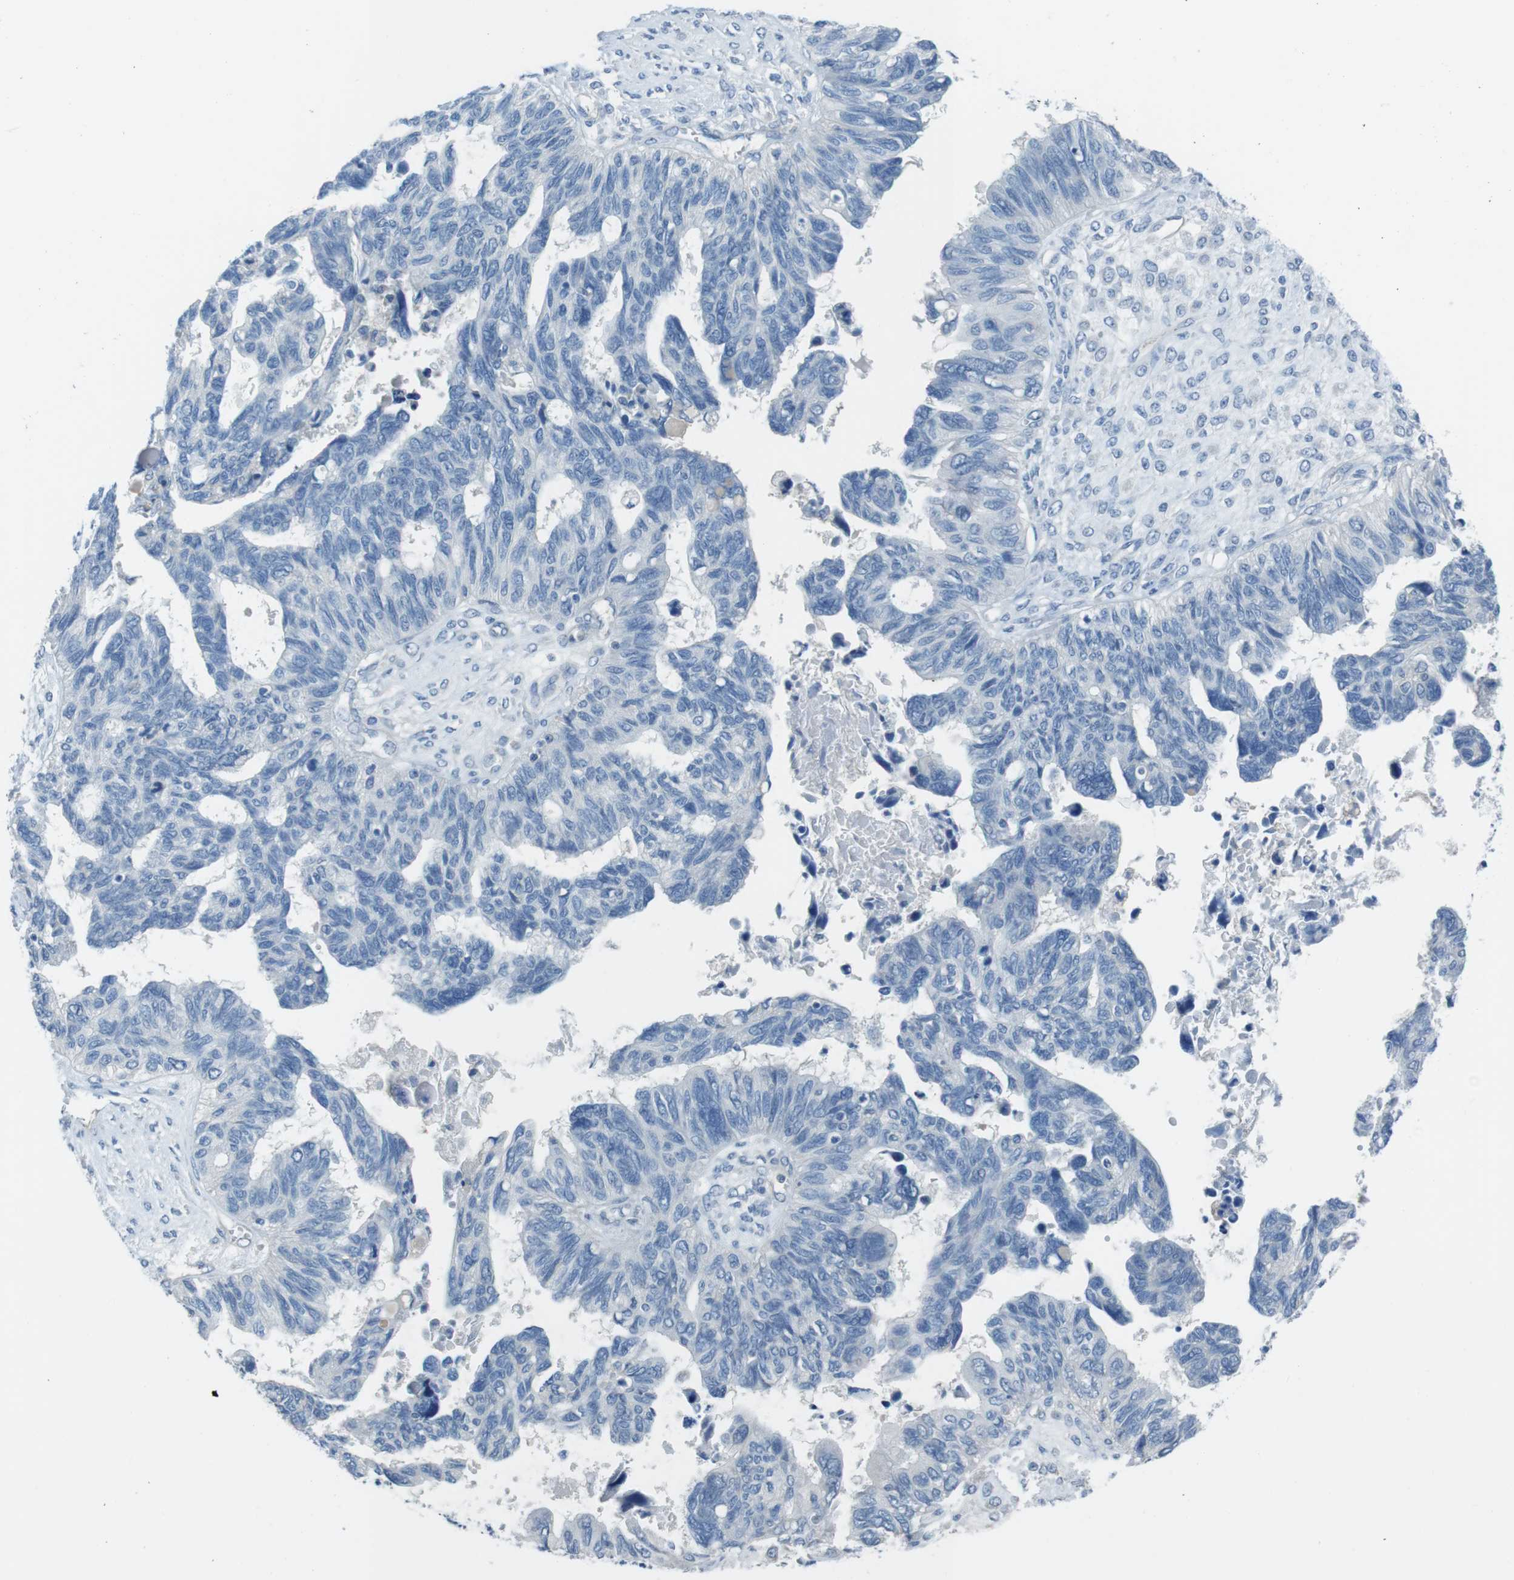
{"staining": {"intensity": "negative", "quantity": "none", "location": "none"}, "tissue": "ovarian cancer", "cell_type": "Tumor cells", "image_type": "cancer", "snomed": [{"axis": "morphology", "description": "Cystadenocarcinoma, serous, NOS"}, {"axis": "topography", "description": "Ovary"}], "caption": "A photomicrograph of human ovarian cancer is negative for staining in tumor cells.", "gene": "CYP2C8", "patient": {"sex": "female", "age": 79}}